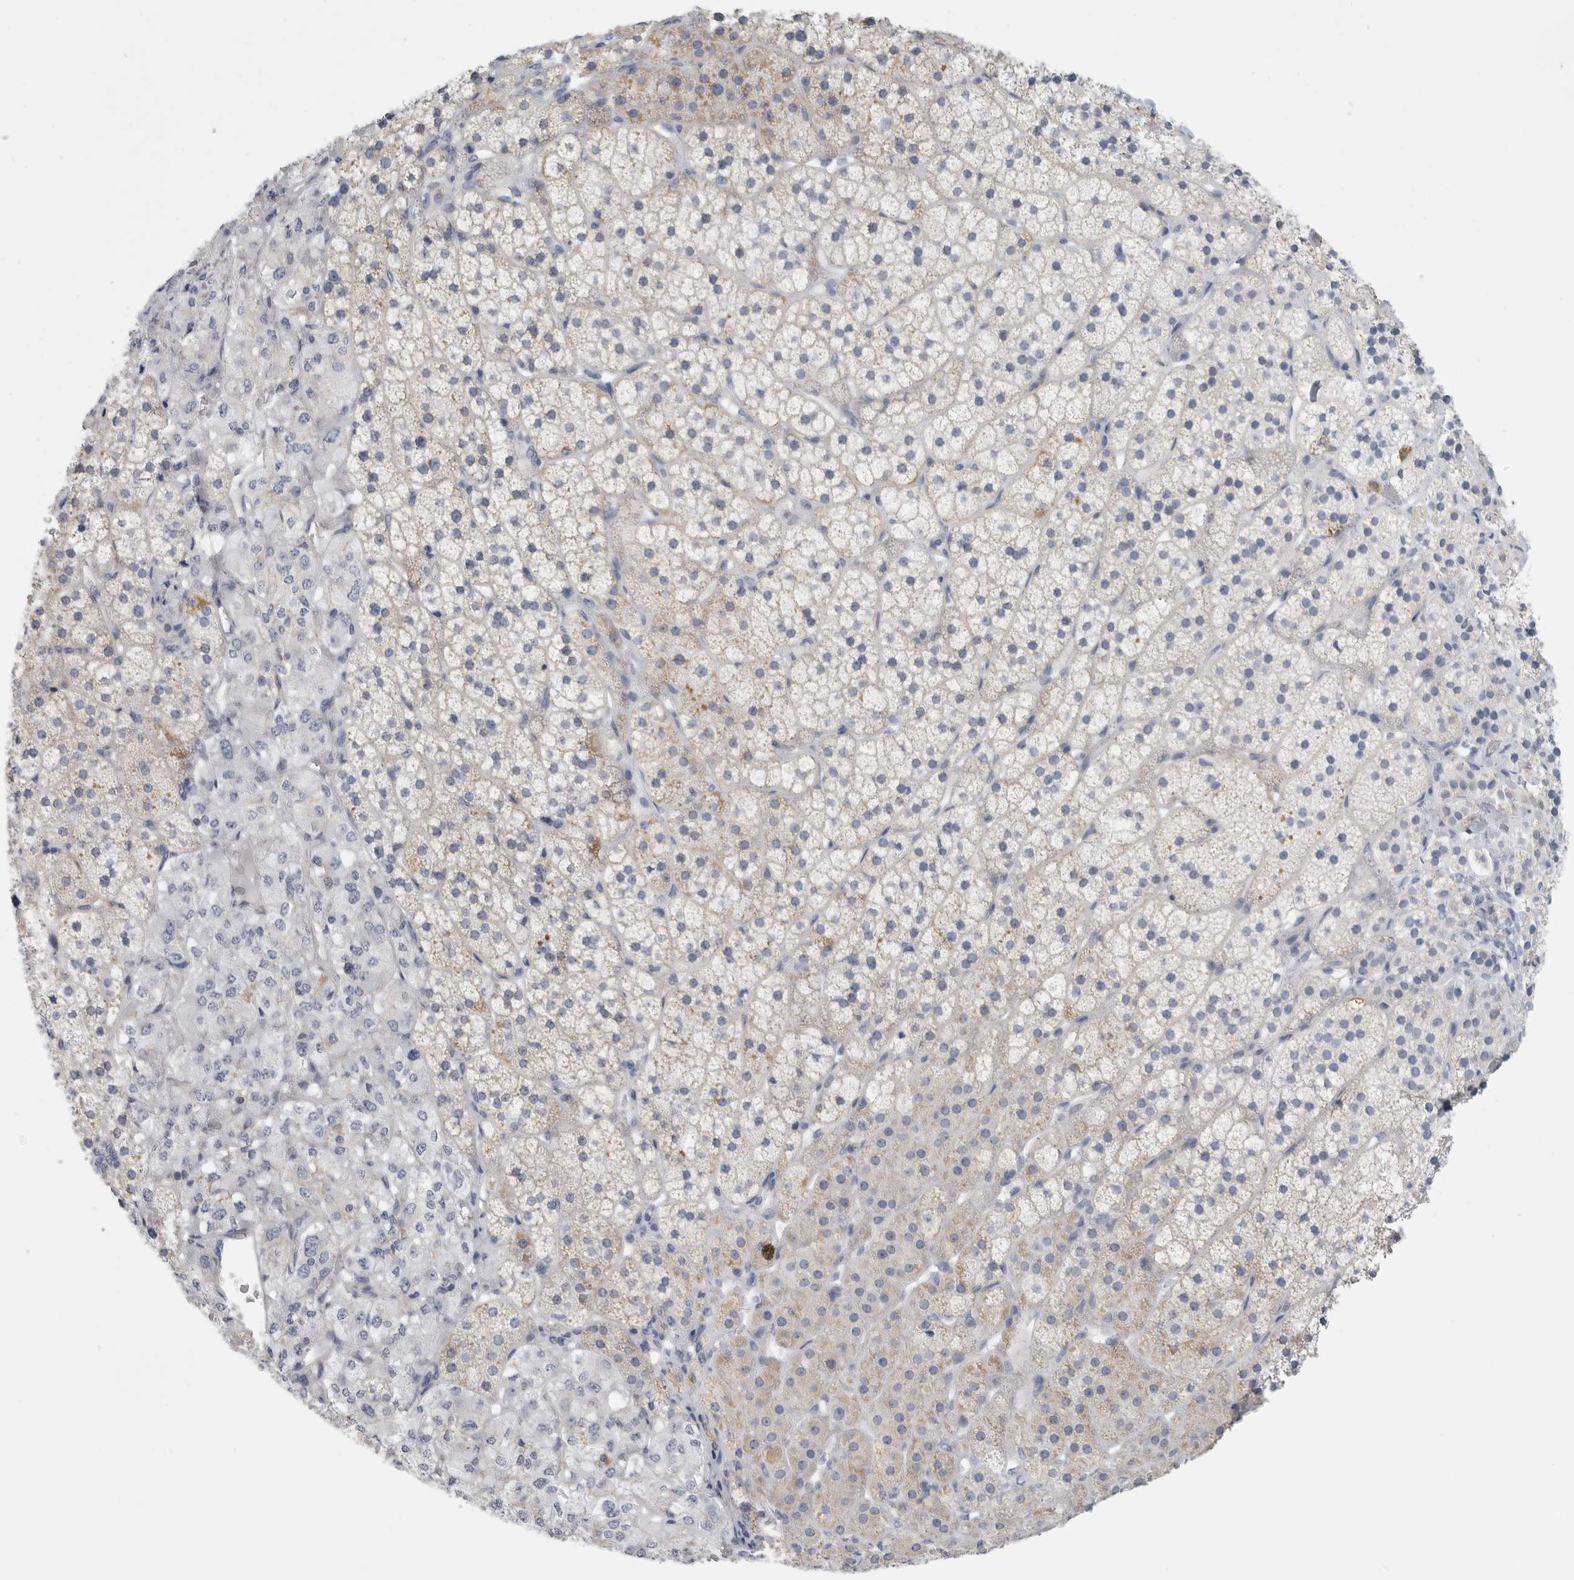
{"staining": {"intensity": "negative", "quantity": "none", "location": "none"}, "tissue": "adrenal gland", "cell_type": "Glandular cells", "image_type": "normal", "snomed": [{"axis": "morphology", "description": "Normal tissue, NOS"}, {"axis": "topography", "description": "Adrenal gland"}], "caption": "Immunohistochemistry of benign adrenal gland demonstrates no positivity in glandular cells. (Brightfield microscopy of DAB immunohistochemistry at high magnification).", "gene": "TNR", "patient": {"sex": "female", "age": 44}}